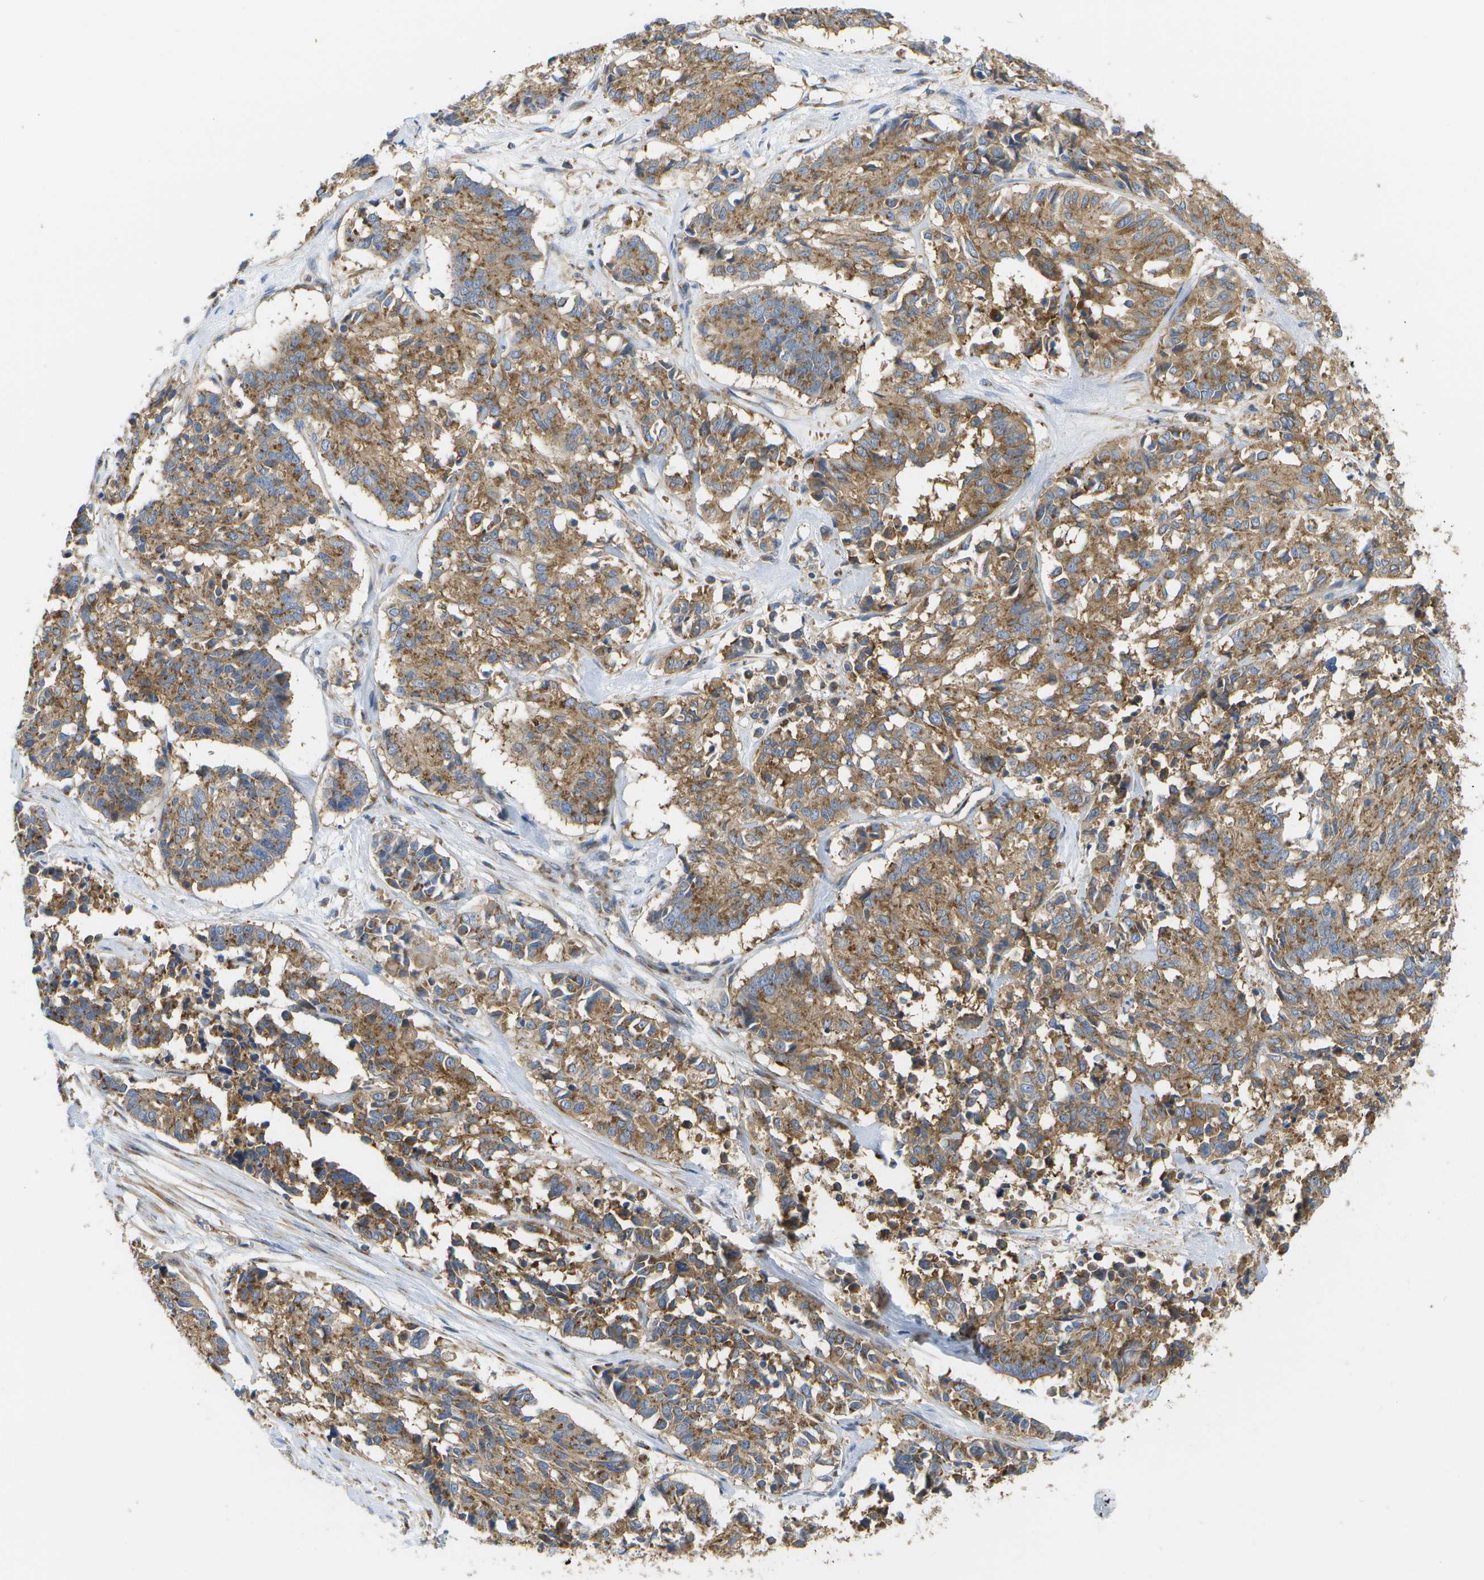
{"staining": {"intensity": "moderate", "quantity": ">75%", "location": "cytoplasmic/membranous"}, "tissue": "cervical cancer", "cell_type": "Tumor cells", "image_type": "cancer", "snomed": [{"axis": "morphology", "description": "Squamous cell carcinoma, NOS"}, {"axis": "topography", "description": "Cervix"}], "caption": "Approximately >75% of tumor cells in cervical squamous cell carcinoma display moderate cytoplasmic/membranous protein expression as visualized by brown immunohistochemical staining.", "gene": "BST2", "patient": {"sex": "female", "age": 35}}